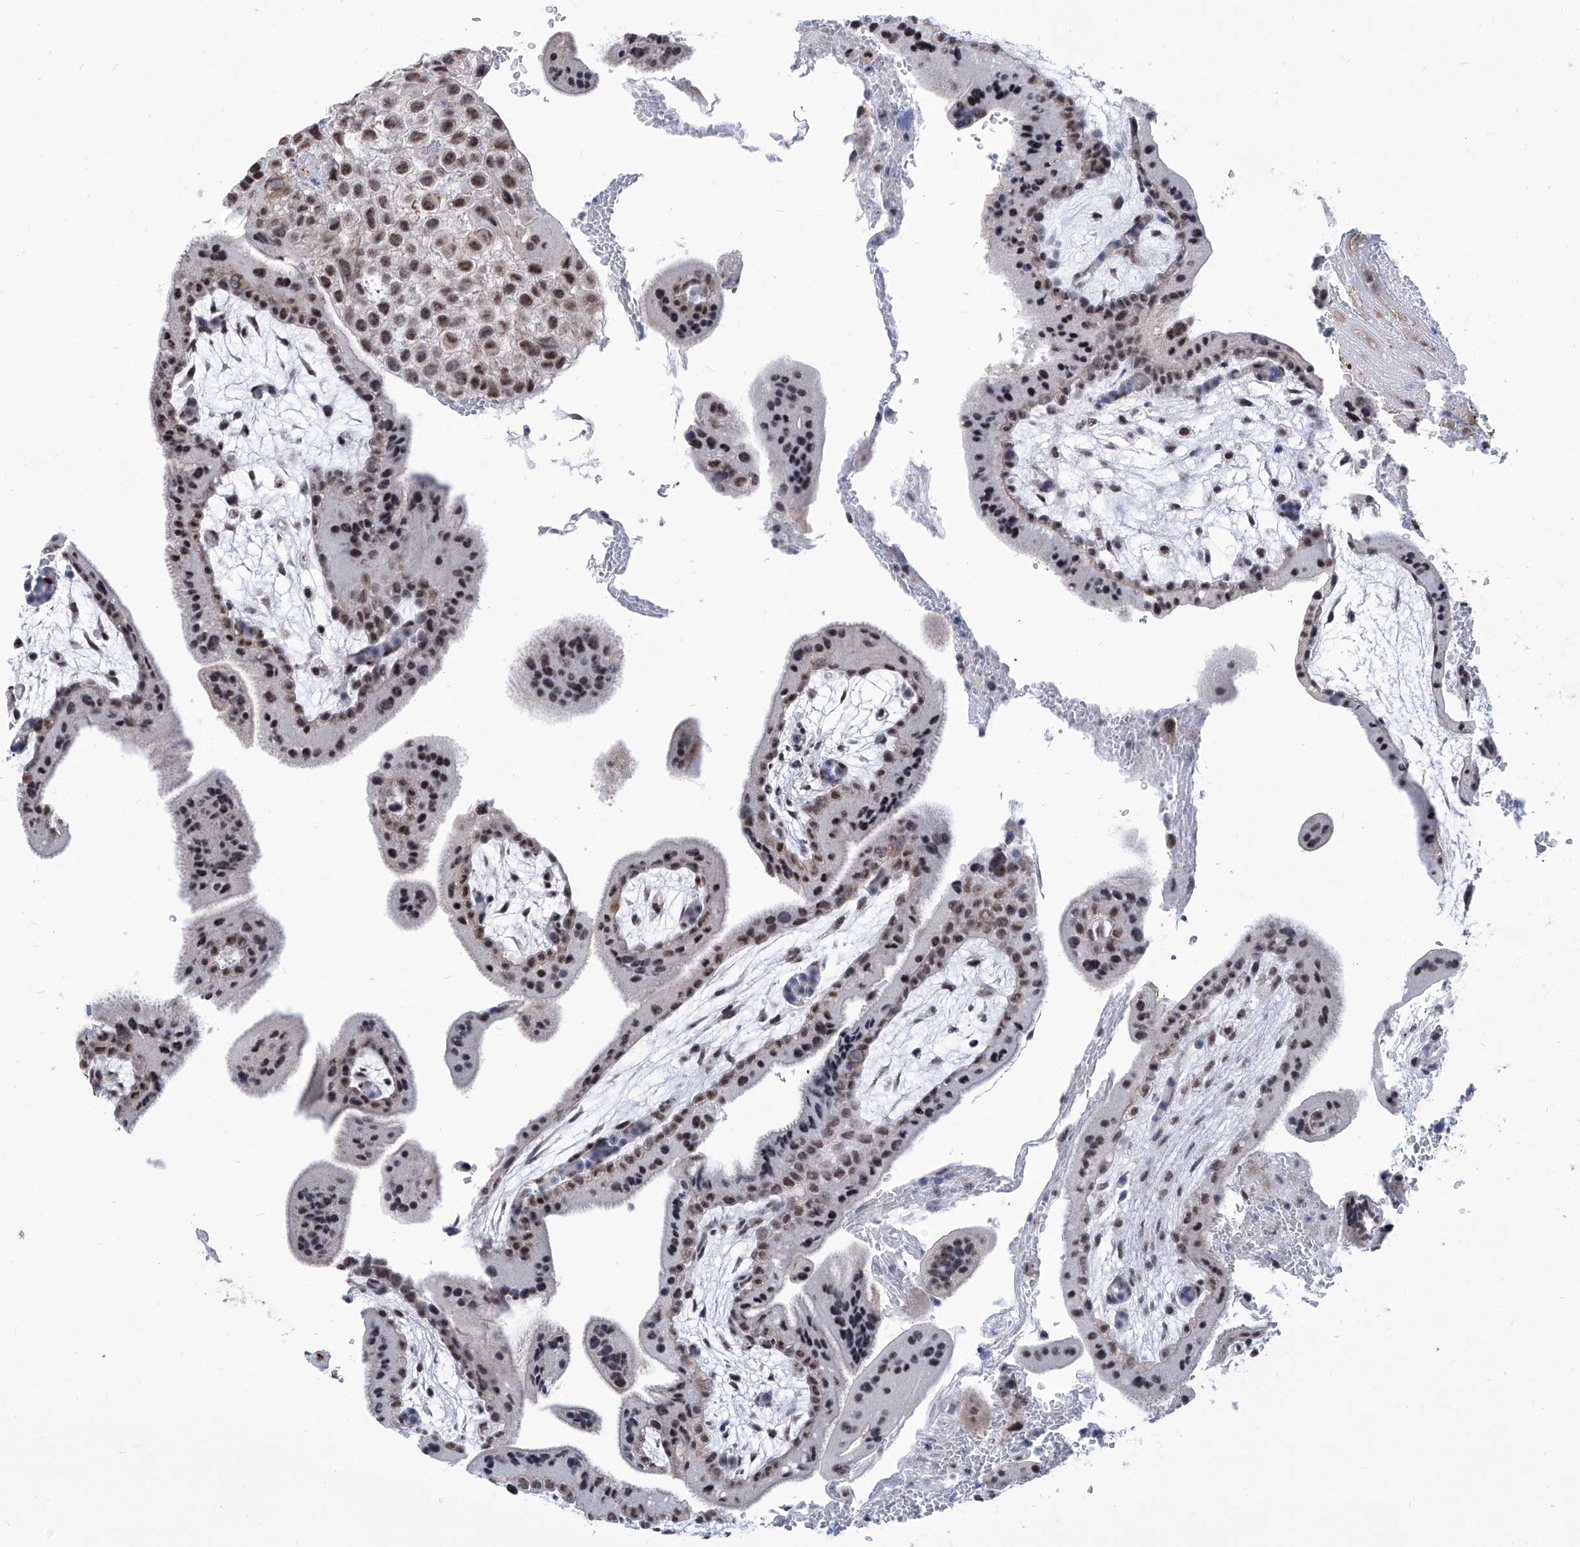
{"staining": {"intensity": "moderate", "quantity": ">75%", "location": "nuclear"}, "tissue": "placenta", "cell_type": "Trophoblastic cells", "image_type": "normal", "snomed": [{"axis": "morphology", "description": "Normal tissue, NOS"}, {"axis": "topography", "description": "Placenta"}], "caption": "Protein analysis of unremarkable placenta shows moderate nuclear staining in approximately >75% of trophoblastic cells. (brown staining indicates protein expression, while blue staining denotes nuclei).", "gene": "SART1", "patient": {"sex": "female", "age": 35}}